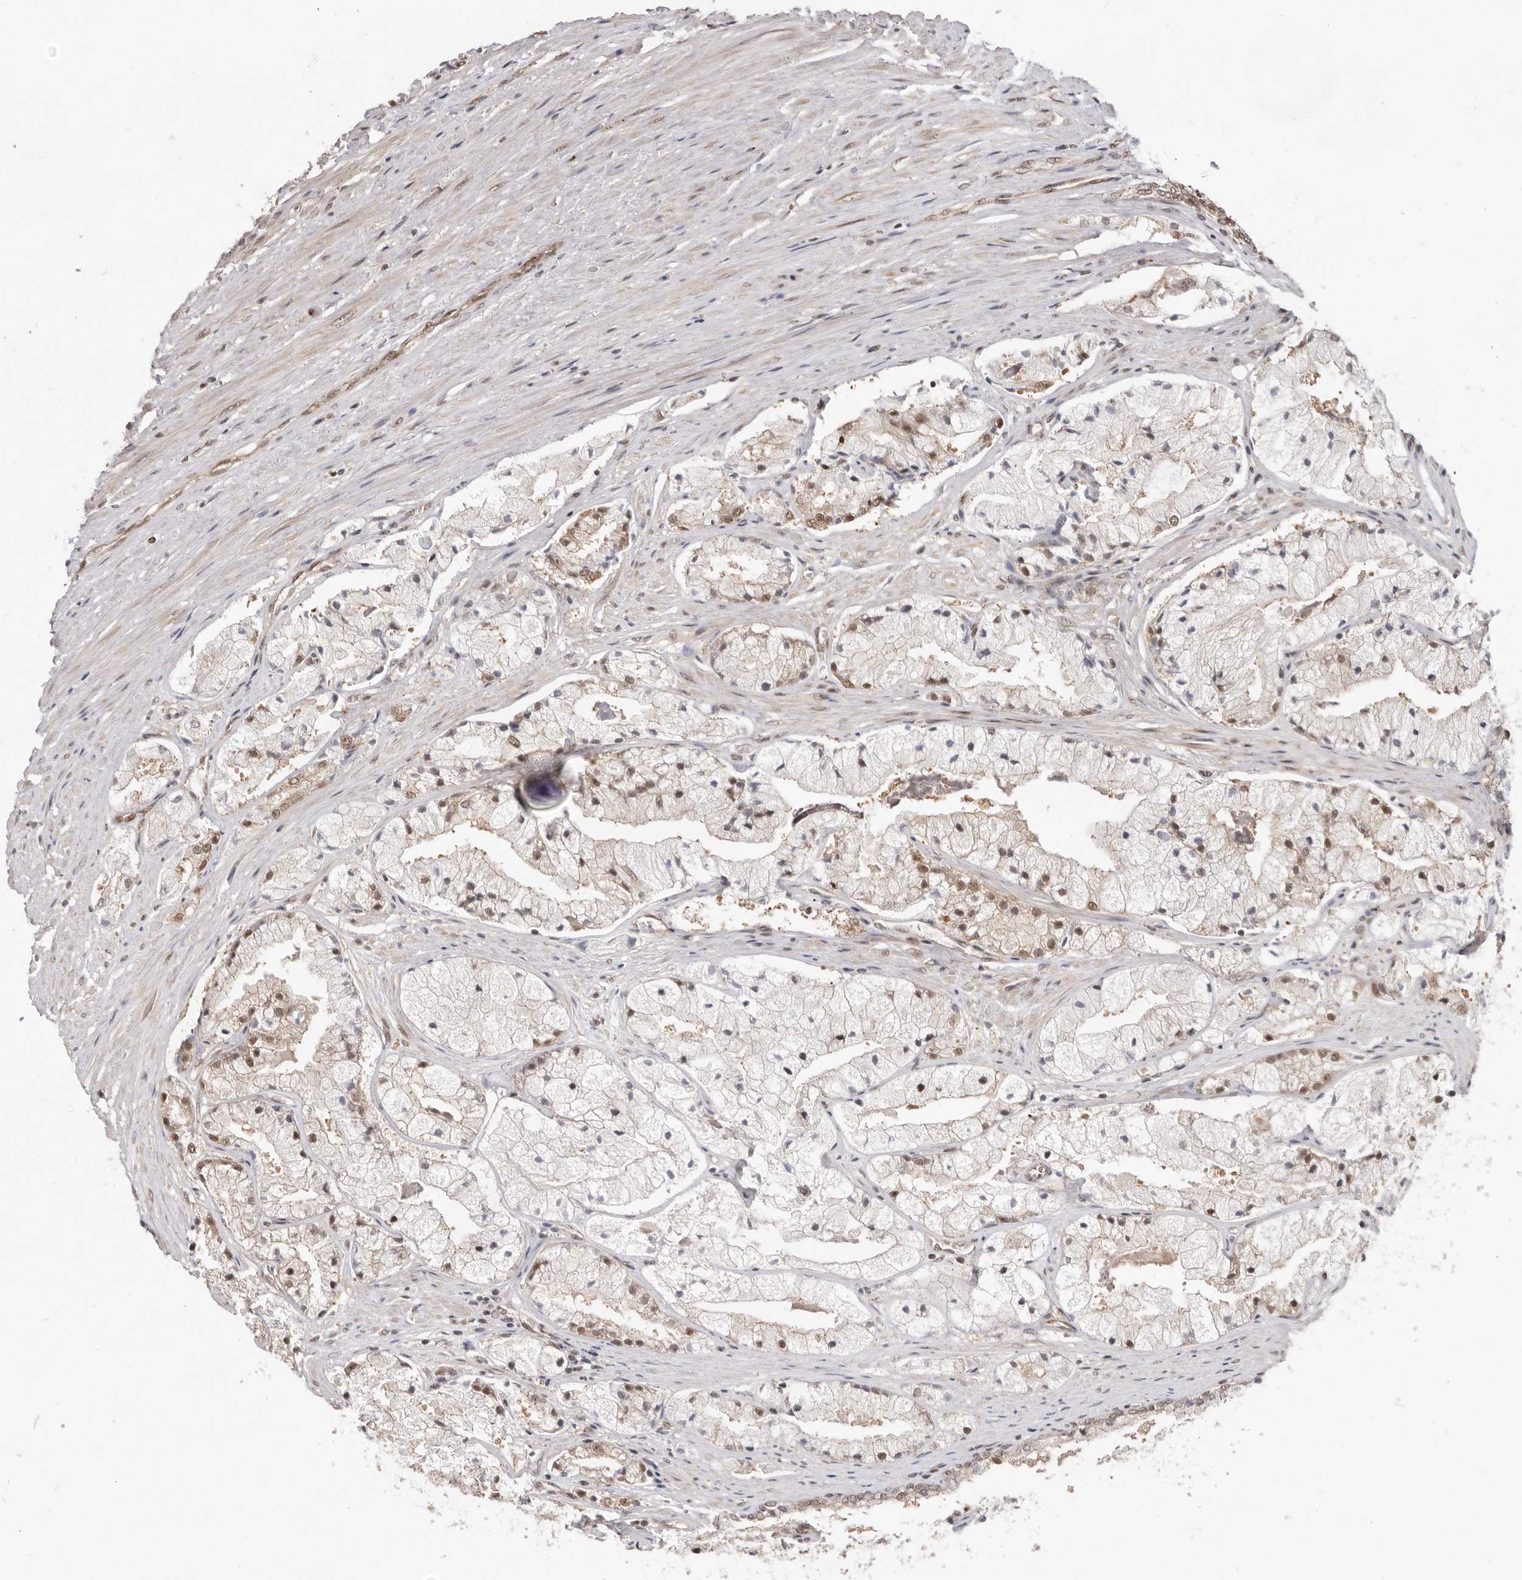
{"staining": {"intensity": "moderate", "quantity": "25%-75%", "location": "nuclear"}, "tissue": "prostate cancer", "cell_type": "Tumor cells", "image_type": "cancer", "snomed": [{"axis": "morphology", "description": "Adenocarcinoma, High grade"}, {"axis": "topography", "description": "Prostate"}], "caption": "Adenocarcinoma (high-grade) (prostate) stained for a protein demonstrates moderate nuclear positivity in tumor cells. The staining is performed using DAB (3,3'-diaminobenzidine) brown chromogen to label protein expression. The nuclei are counter-stained blue using hematoxylin.", "gene": "CHTOP", "patient": {"sex": "male", "age": 50}}